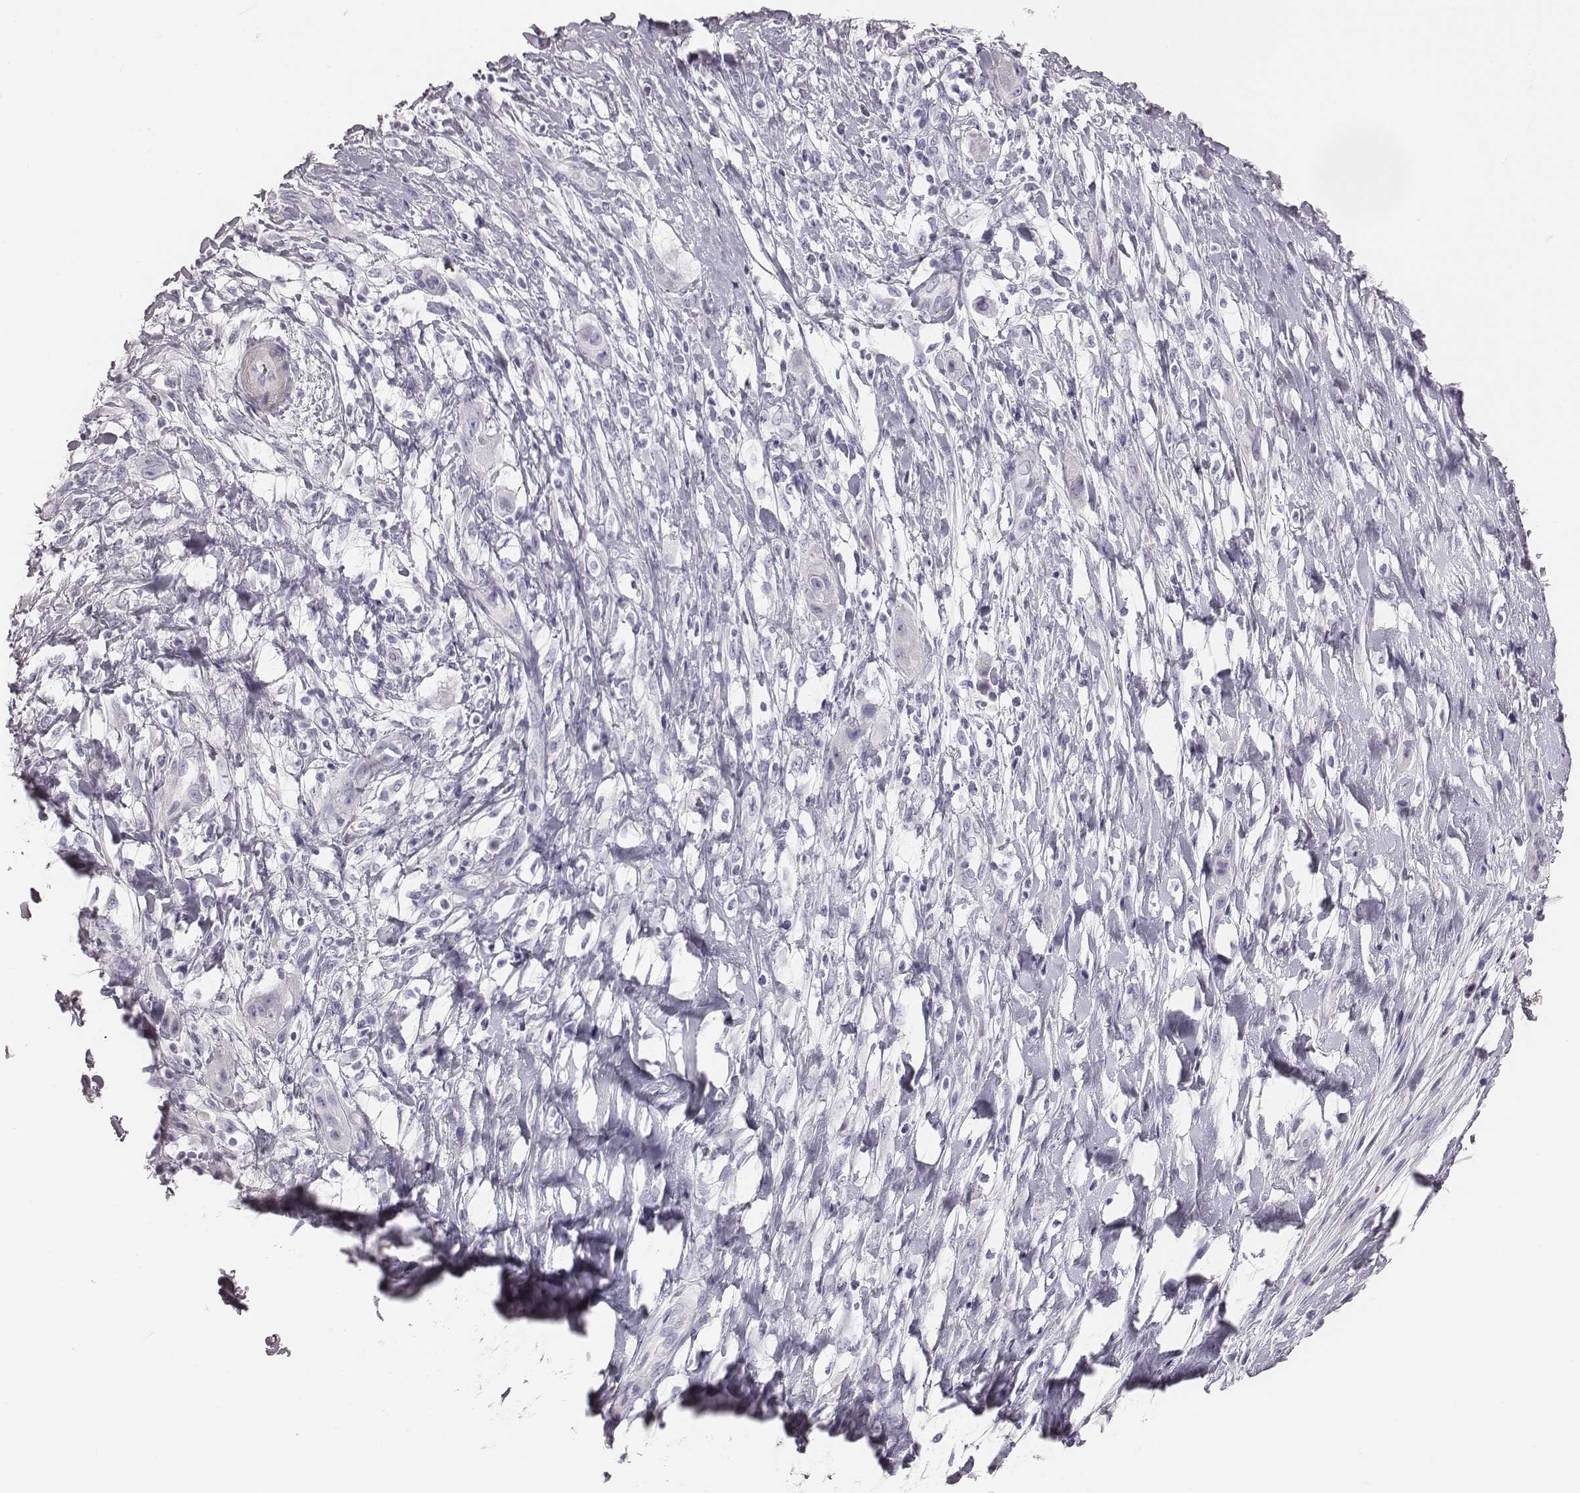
{"staining": {"intensity": "negative", "quantity": "none", "location": "none"}, "tissue": "skin cancer", "cell_type": "Tumor cells", "image_type": "cancer", "snomed": [{"axis": "morphology", "description": "Squamous cell carcinoma, NOS"}, {"axis": "topography", "description": "Skin"}], "caption": "Skin cancer was stained to show a protein in brown. There is no significant expression in tumor cells. (DAB IHC visualized using brightfield microscopy, high magnification).", "gene": "CRISP1", "patient": {"sex": "male", "age": 62}}